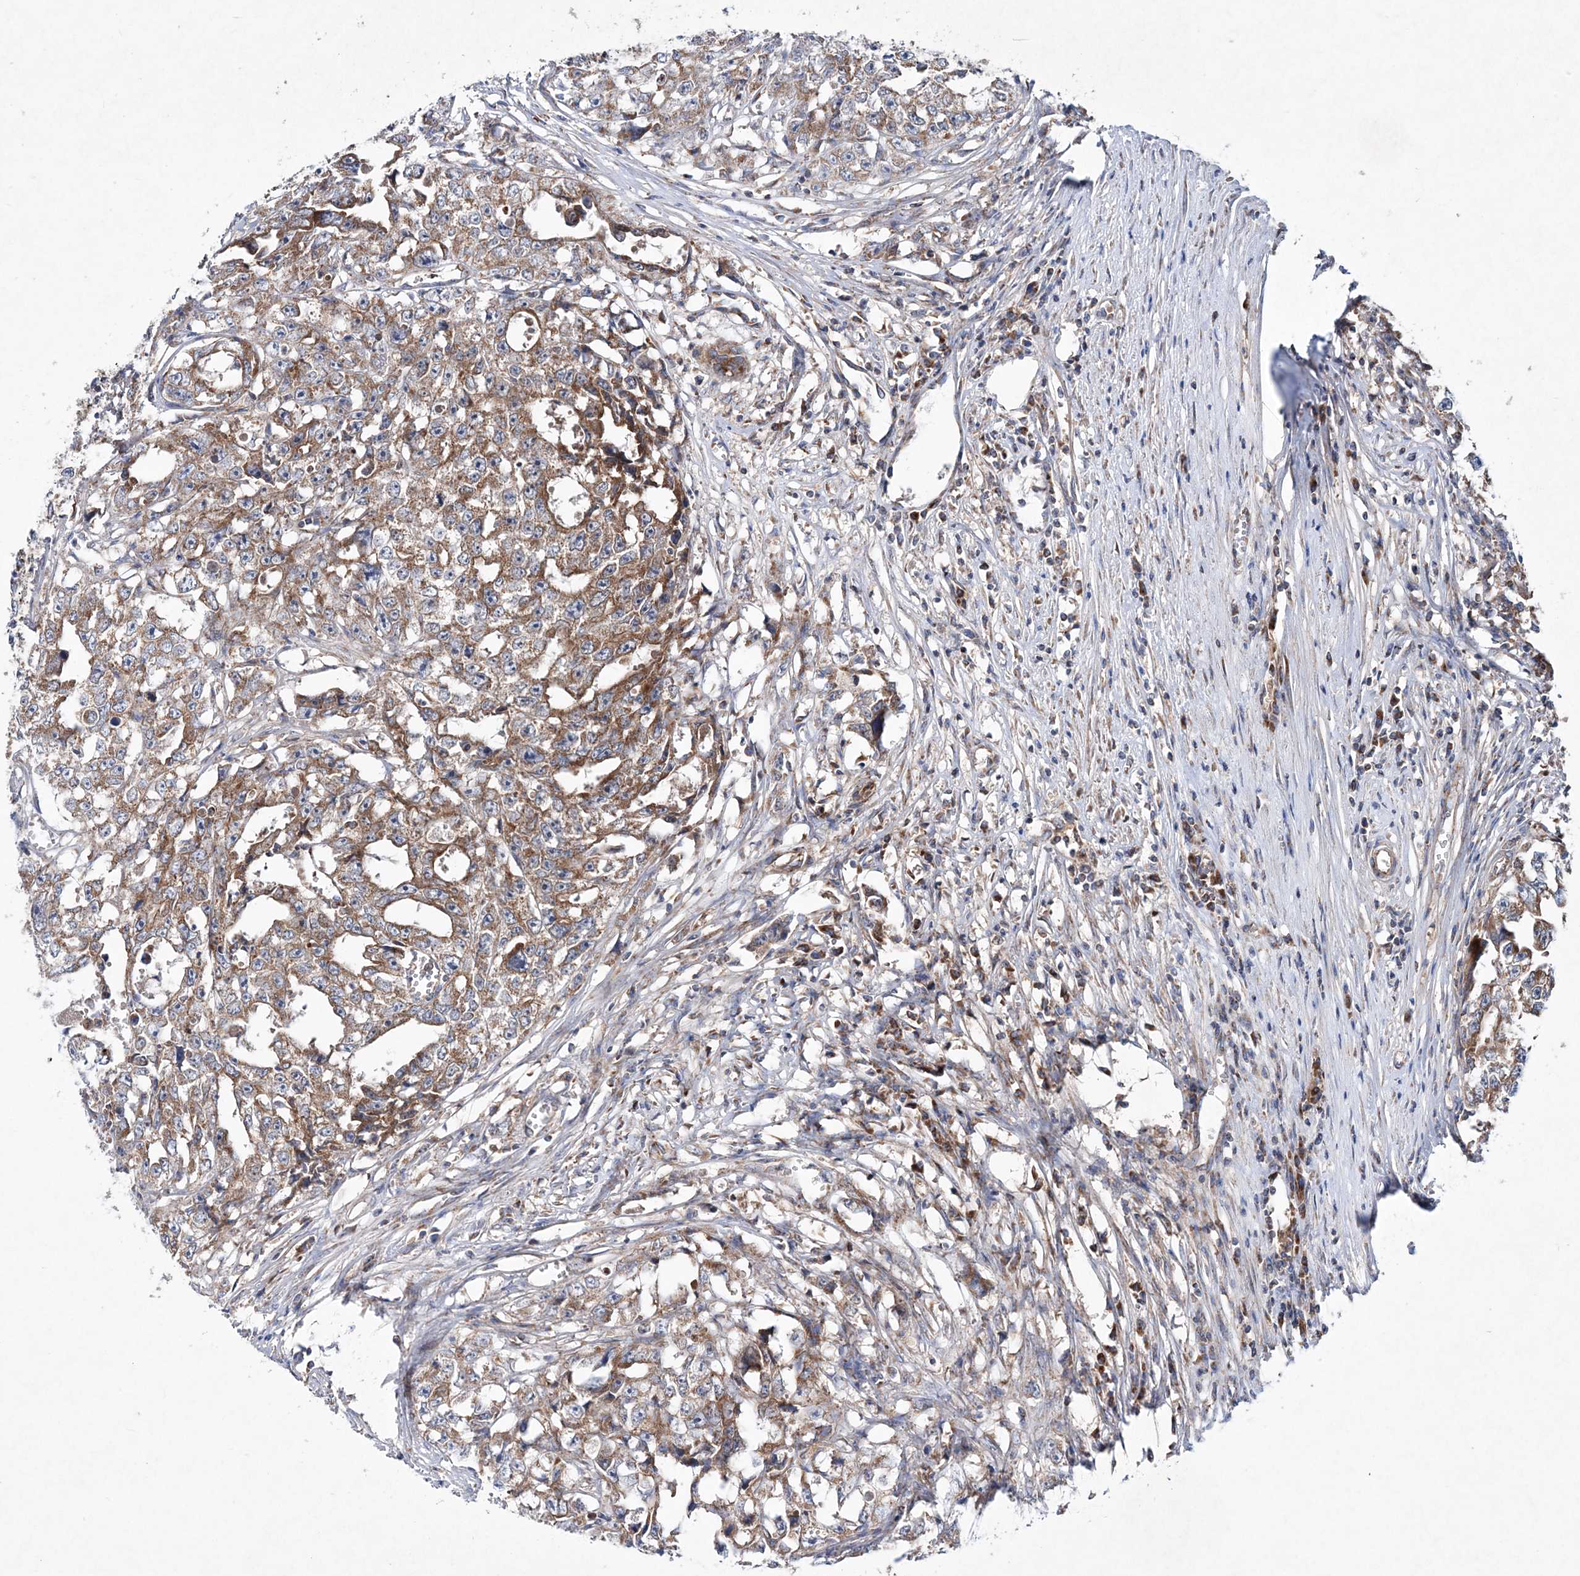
{"staining": {"intensity": "moderate", "quantity": ">75%", "location": "cytoplasmic/membranous"}, "tissue": "testis cancer", "cell_type": "Tumor cells", "image_type": "cancer", "snomed": [{"axis": "morphology", "description": "Seminoma, NOS"}, {"axis": "morphology", "description": "Carcinoma, Embryonal, NOS"}, {"axis": "topography", "description": "Testis"}], "caption": "This micrograph displays testis cancer (seminoma) stained with IHC to label a protein in brown. The cytoplasmic/membranous of tumor cells show moderate positivity for the protein. Nuclei are counter-stained blue.", "gene": "NGLY1", "patient": {"sex": "male", "age": 43}}